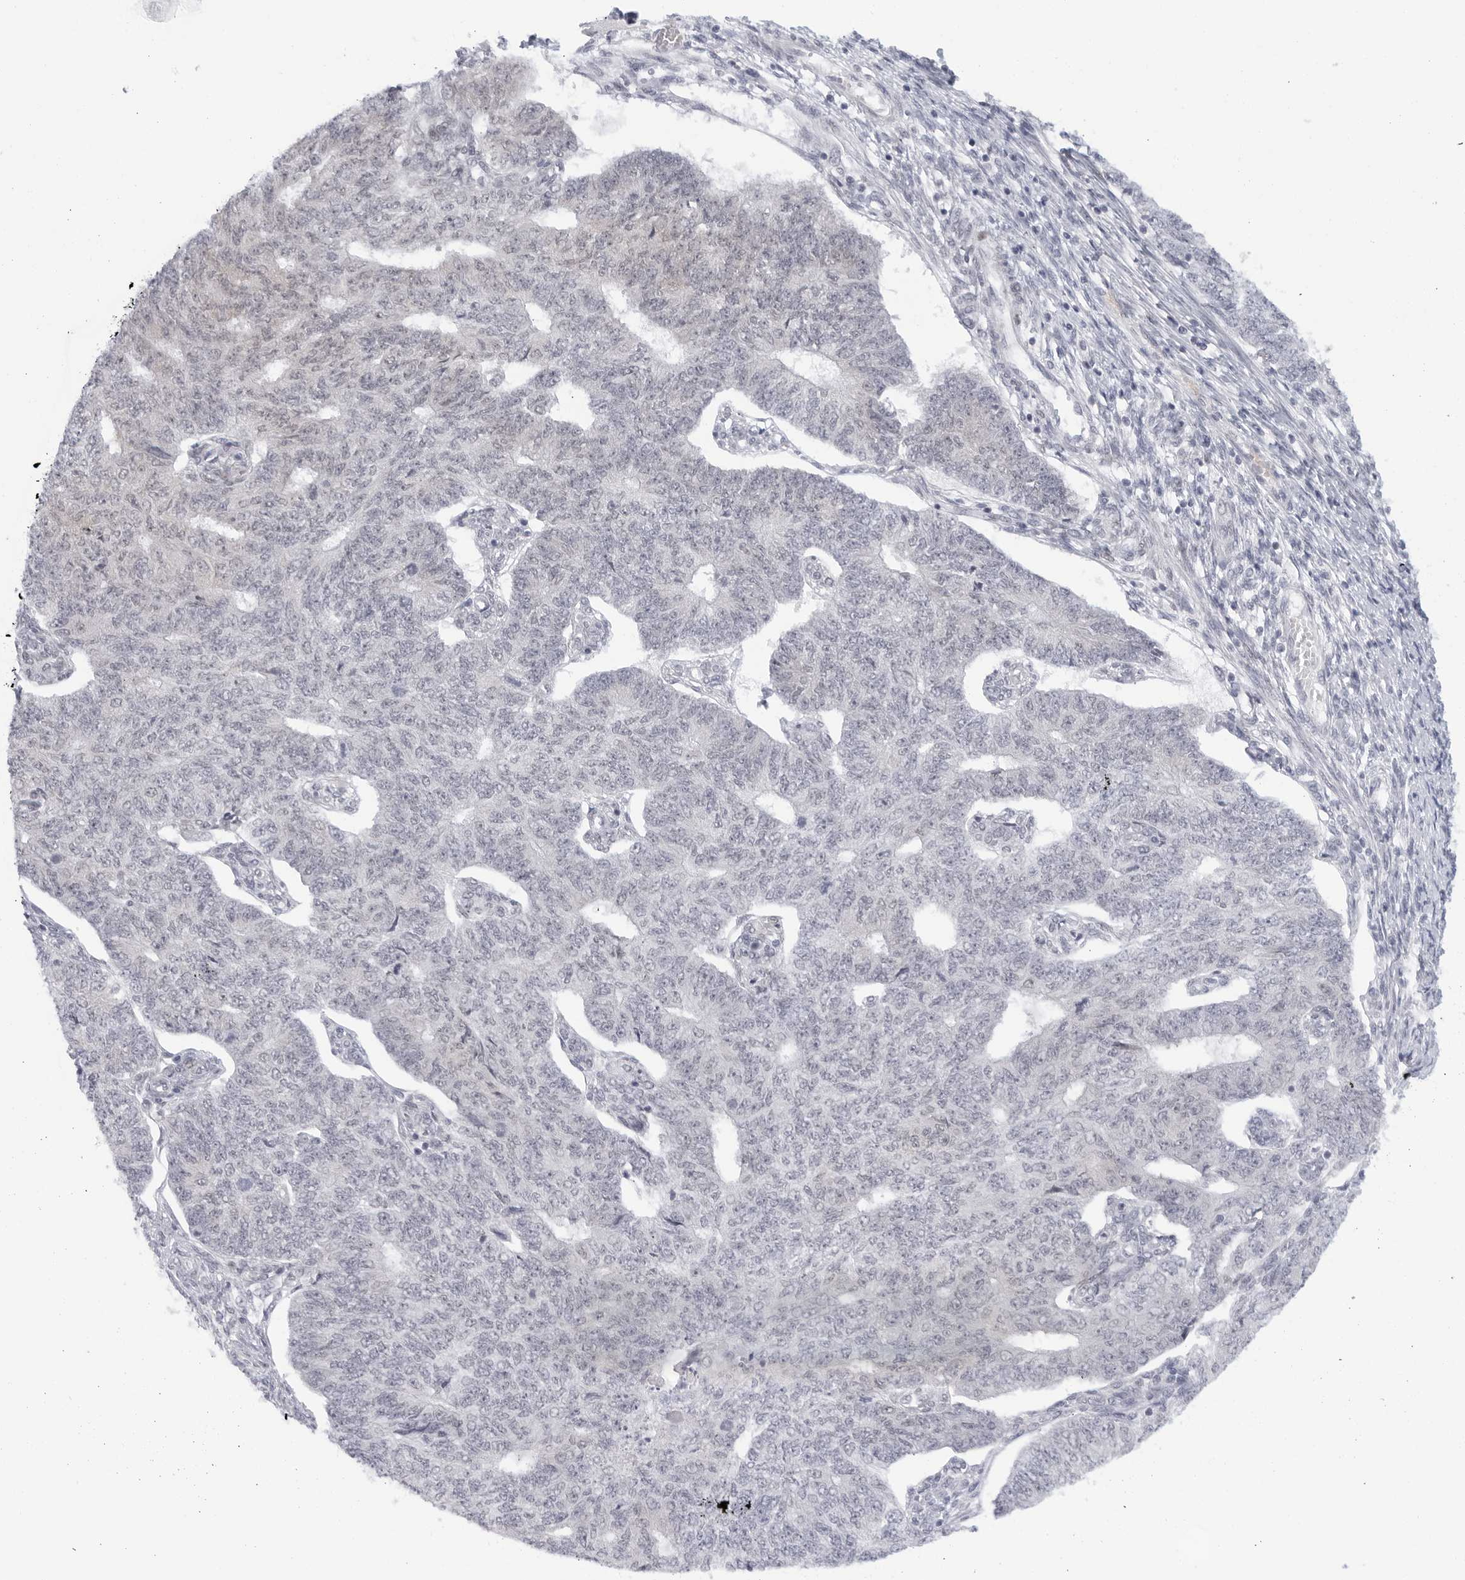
{"staining": {"intensity": "negative", "quantity": "none", "location": "none"}, "tissue": "endometrial cancer", "cell_type": "Tumor cells", "image_type": "cancer", "snomed": [{"axis": "morphology", "description": "Adenocarcinoma, NOS"}, {"axis": "topography", "description": "Endometrium"}], "caption": "Immunohistochemical staining of endometrial adenocarcinoma exhibits no significant positivity in tumor cells.", "gene": "WDTC1", "patient": {"sex": "female", "age": 32}}